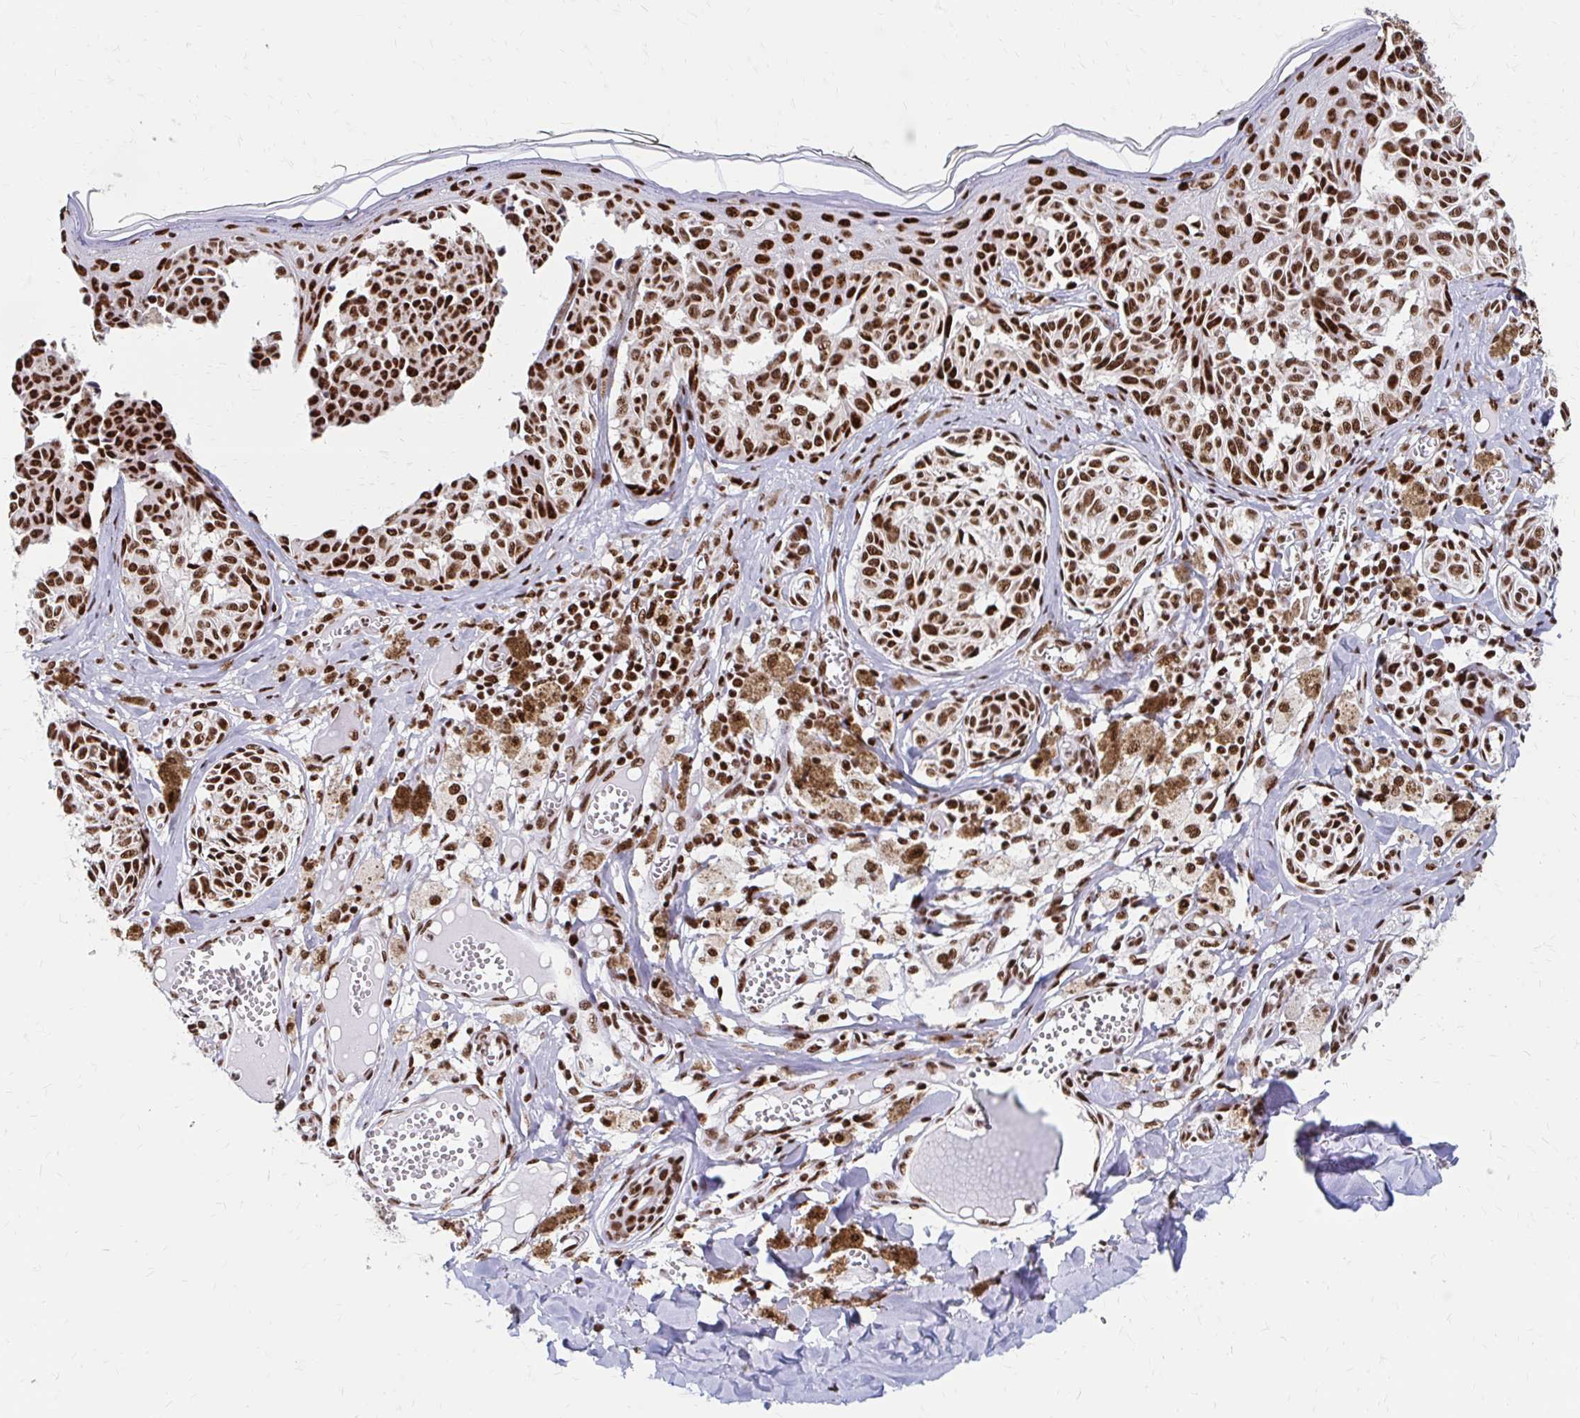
{"staining": {"intensity": "strong", "quantity": ">75%", "location": "nuclear"}, "tissue": "melanoma", "cell_type": "Tumor cells", "image_type": "cancer", "snomed": [{"axis": "morphology", "description": "Malignant melanoma, NOS"}, {"axis": "topography", "description": "Skin"}], "caption": "This histopathology image reveals melanoma stained with immunohistochemistry to label a protein in brown. The nuclear of tumor cells show strong positivity for the protein. Nuclei are counter-stained blue.", "gene": "CNKSR3", "patient": {"sex": "female", "age": 43}}